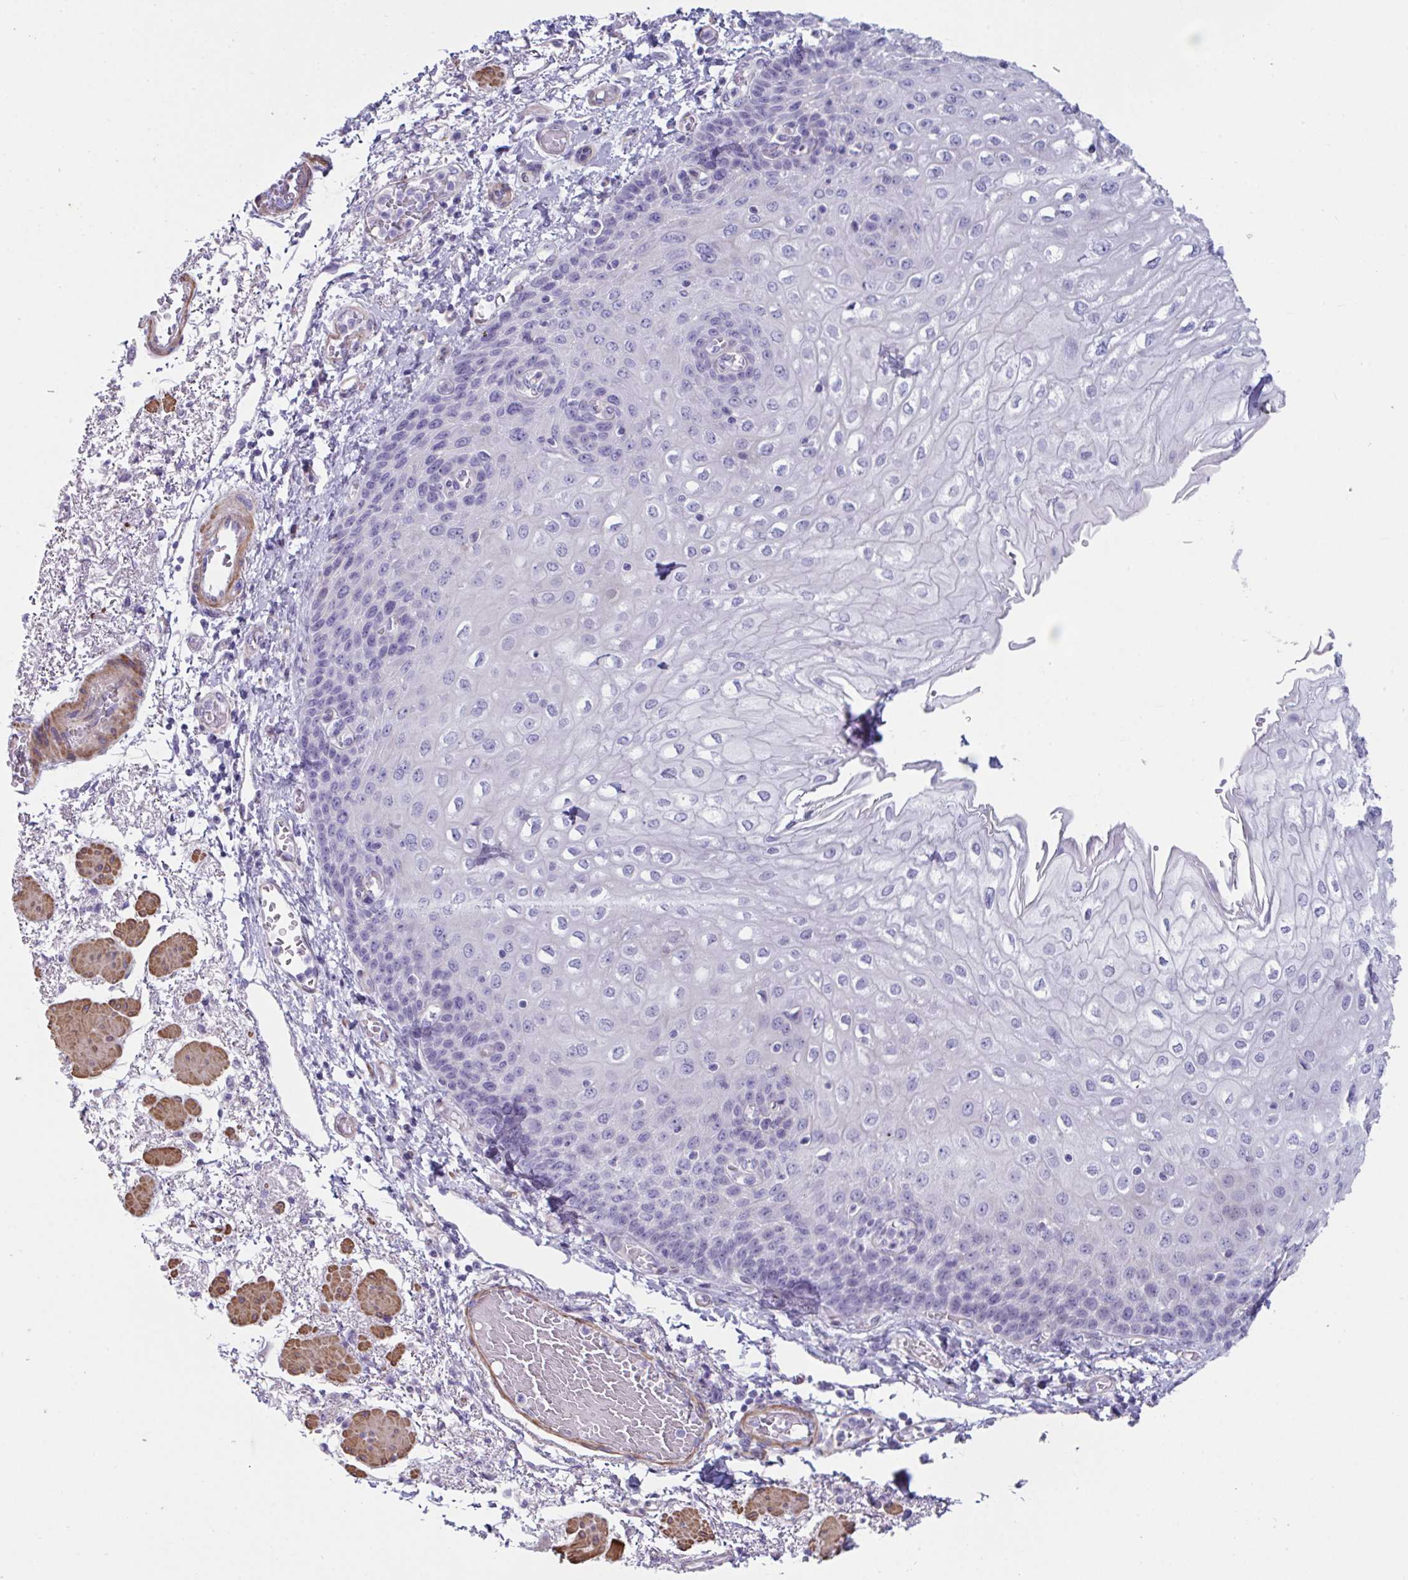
{"staining": {"intensity": "negative", "quantity": "none", "location": "none"}, "tissue": "esophagus", "cell_type": "Squamous epithelial cells", "image_type": "normal", "snomed": [{"axis": "morphology", "description": "Normal tissue, NOS"}, {"axis": "morphology", "description": "Adenocarcinoma, NOS"}, {"axis": "topography", "description": "Esophagus"}], "caption": "Immunohistochemistry of normal esophagus displays no positivity in squamous epithelial cells.", "gene": "OR5P3", "patient": {"sex": "male", "age": 81}}